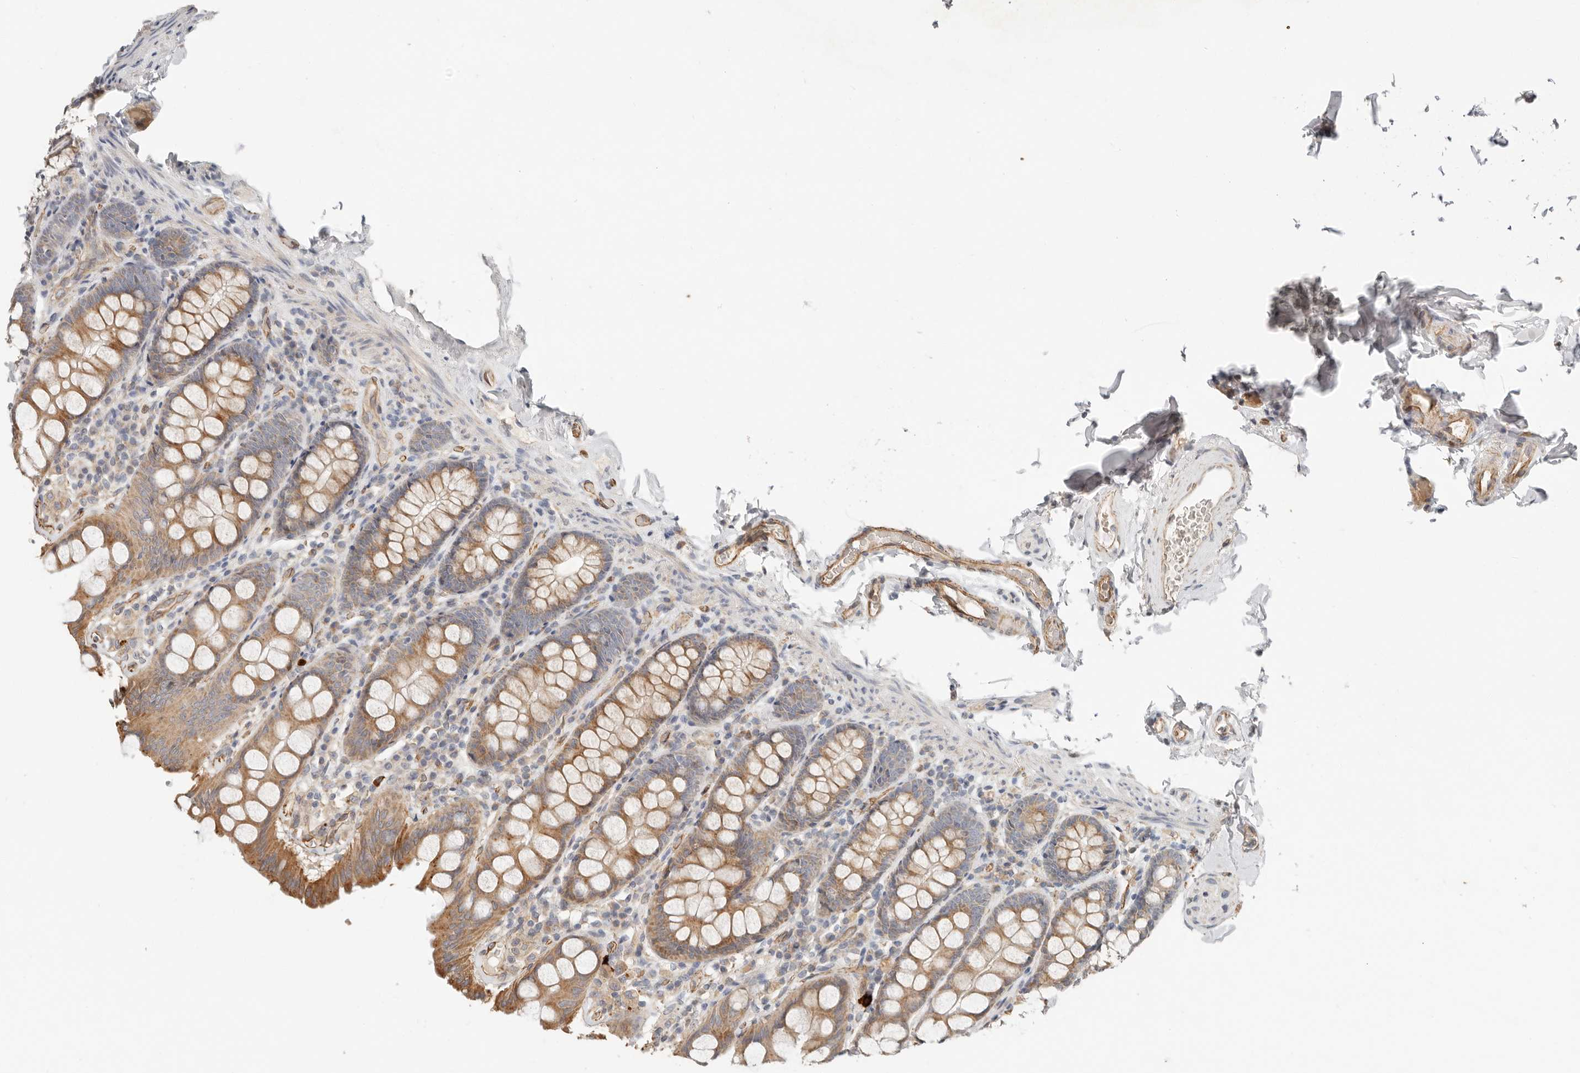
{"staining": {"intensity": "moderate", "quantity": ">75%", "location": "cytoplasmic/membranous,nuclear"}, "tissue": "colon", "cell_type": "Endothelial cells", "image_type": "normal", "snomed": [{"axis": "morphology", "description": "Normal tissue, NOS"}, {"axis": "topography", "description": "Colon"}, {"axis": "topography", "description": "Peripheral nerve tissue"}], "caption": "The image exhibits a brown stain indicating the presence of a protein in the cytoplasmic/membranous,nuclear of endothelial cells in colon.", "gene": "SPRING1", "patient": {"sex": "female", "age": 61}}